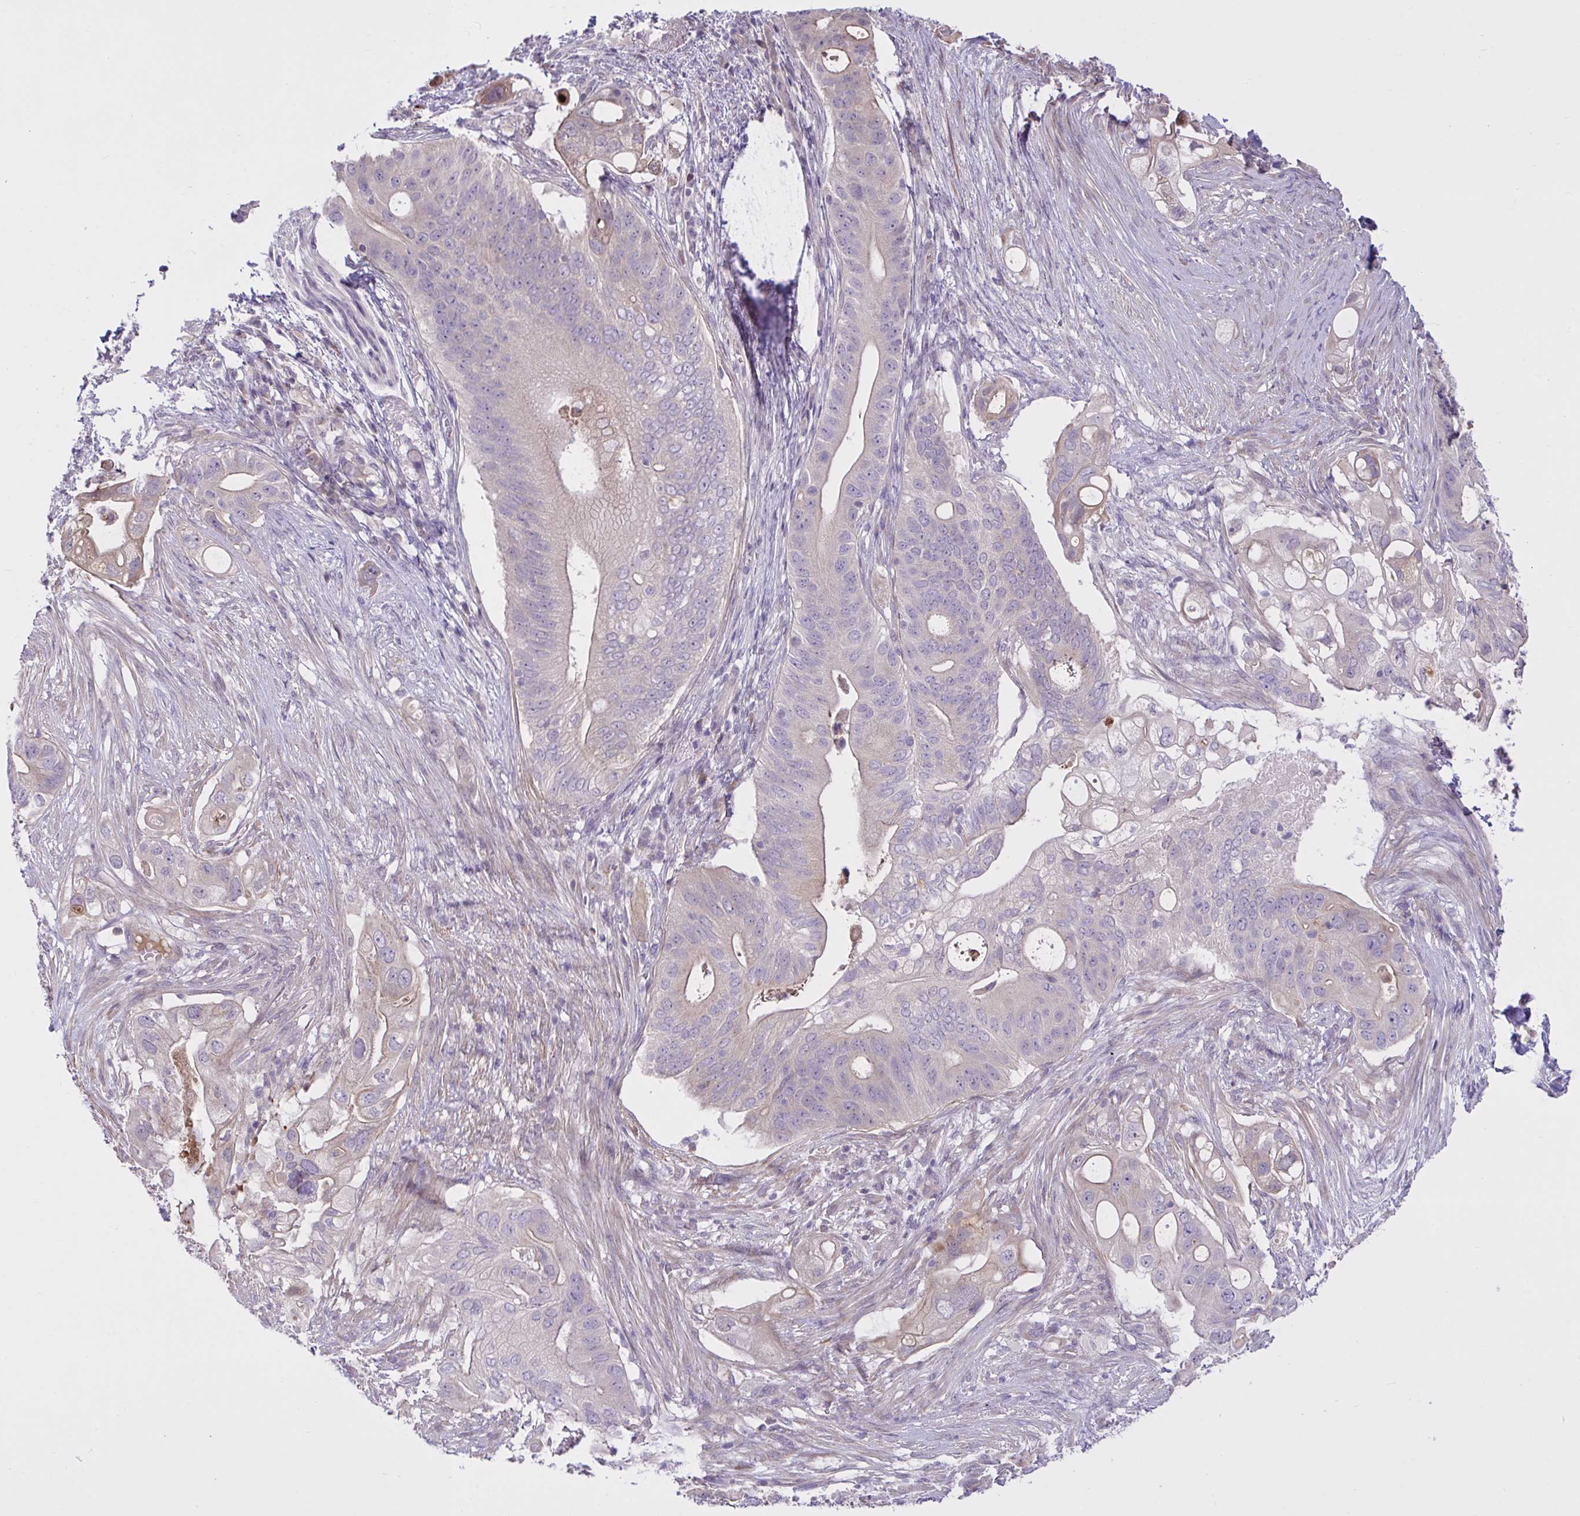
{"staining": {"intensity": "weak", "quantity": "<25%", "location": "cytoplasmic/membranous"}, "tissue": "pancreatic cancer", "cell_type": "Tumor cells", "image_type": "cancer", "snomed": [{"axis": "morphology", "description": "Adenocarcinoma, NOS"}, {"axis": "topography", "description": "Pancreas"}], "caption": "A high-resolution histopathology image shows immunohistochemistry (IHC) staining of pancreatic adenocarcinoma, which displays no significant expression in tumor cells.", "gene": "SYNPO2L", "patient": {"sex": "female", "age": 72}}